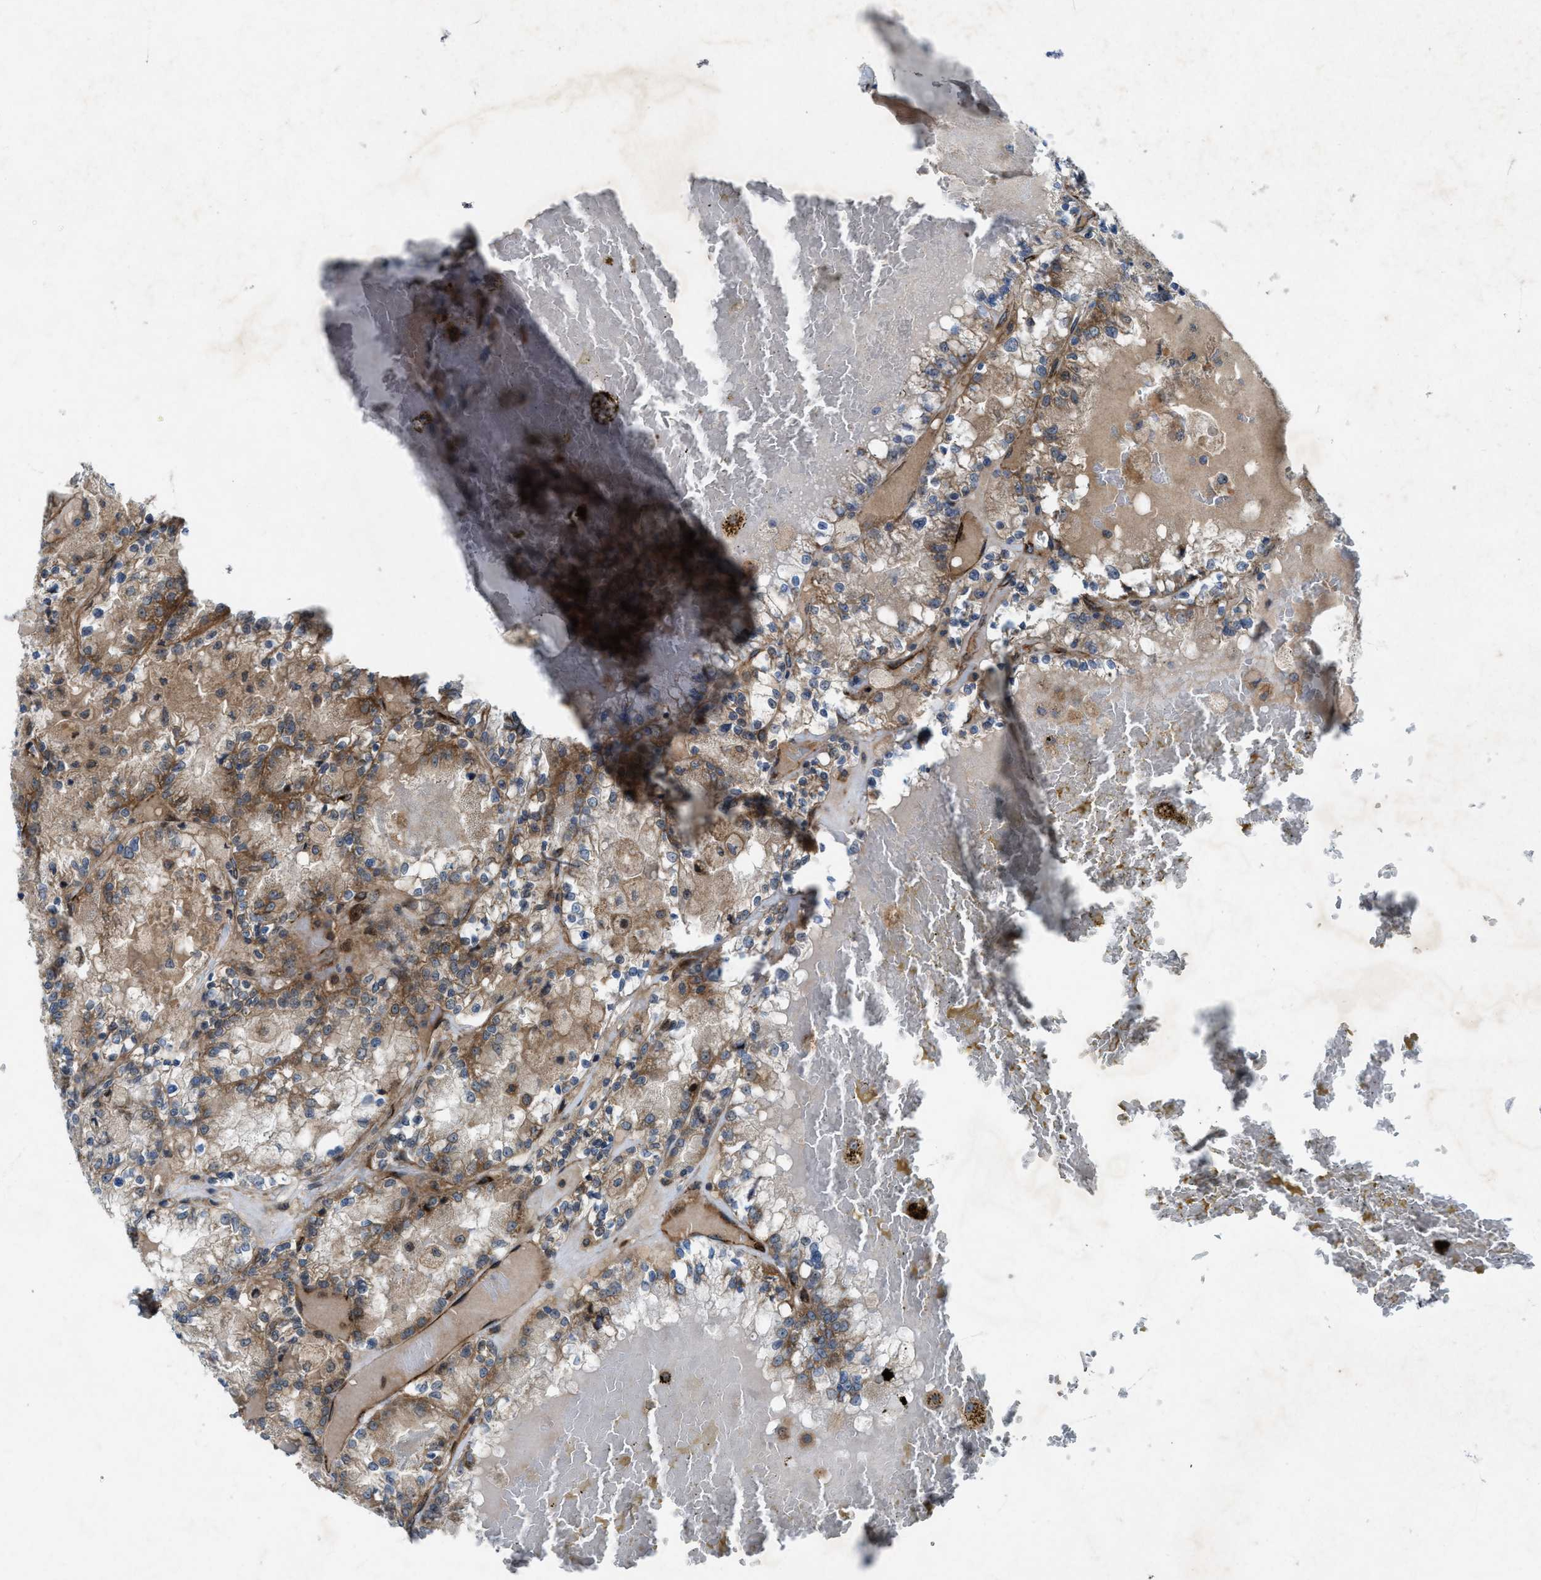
{"staining": {"intensity": "weak", "quantity": ">75%", "location": "cytoplasmic/membranous"}, "tissue": "renal cancer", "cell_type": "Tumor cells", "image_type": "cancer", "snomed": [{"axis": "morphology", "description": "Adenocarcinoma, NOS"}, {"axis": "topography", "description": "Kidney"}], "caption": "DAB (3,3'-diaminobenzidine) immunohistochemical staining of adenocarcinoma (renal) demonstrates weak cytoplasmic/membranous protein expression in approximately >75% of tumor cells.", "gene": "URGCP", "patient": {"sex": "female", "age": 56}}